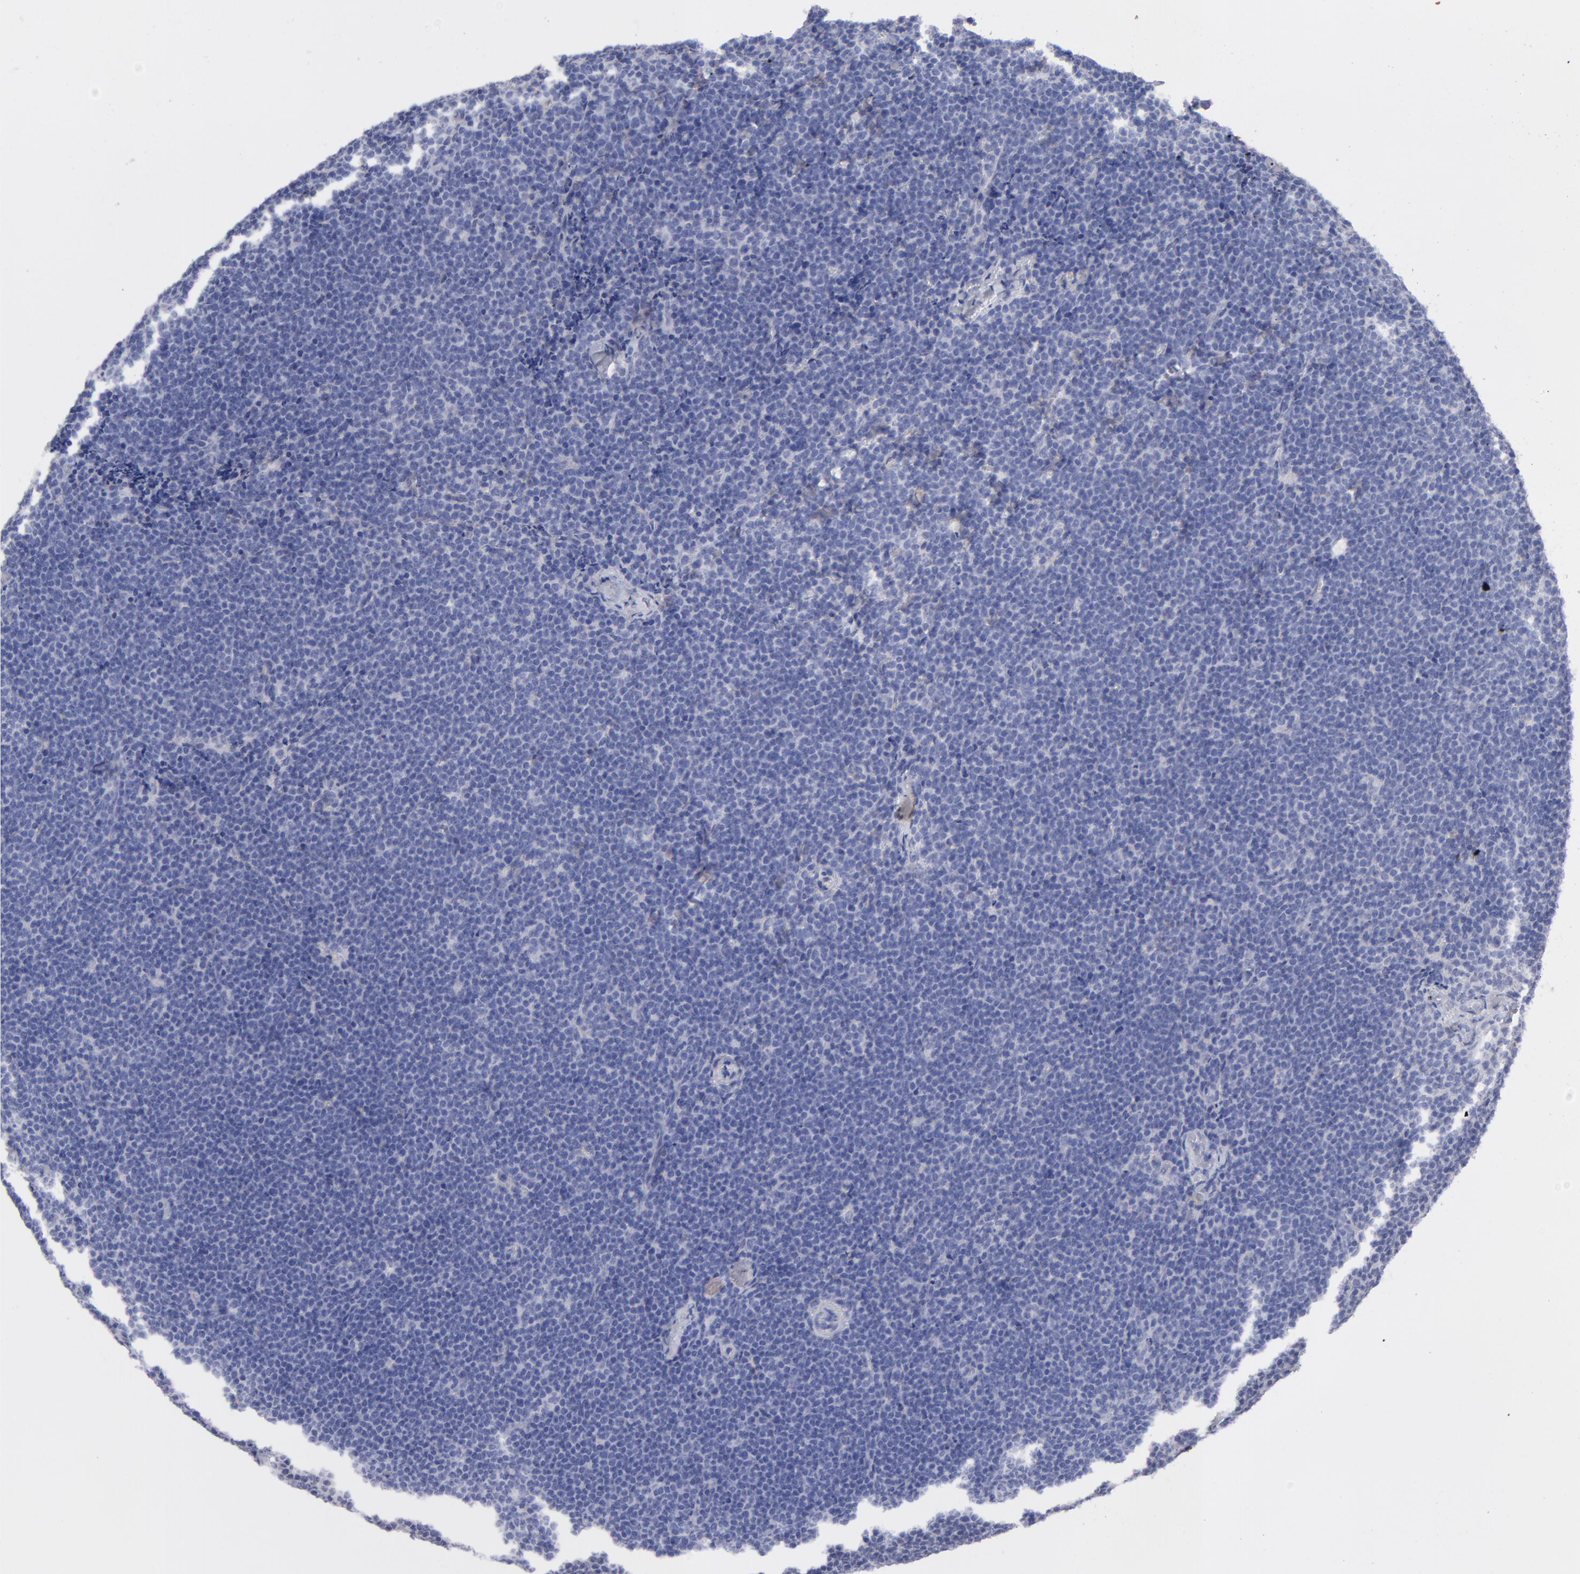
{"staining": {"intensity": "weak", "quantity": "25%-75%", "location": "cytoplasmic/membranous"}, "tissue": "lymphoma", "cell_type": "Tumor cells", "image_type": "cancer", "snomed": [{"axis": "morphology", "description": "Malignant lymphoma, non-Hodgkin's type, High grade"}, {"axis": "topography", "description": "Lymph node"}], "caption": "Immunohistochemical staining of malignant lymphoma, non-Hodgkin's type (high-grade) shows low levels of weak cytoplasmic/membranous positivity in approximately 25%-75% of tumor cells.", "gene": "TEX11", "patient": {"sex": "female", "age": 58}}